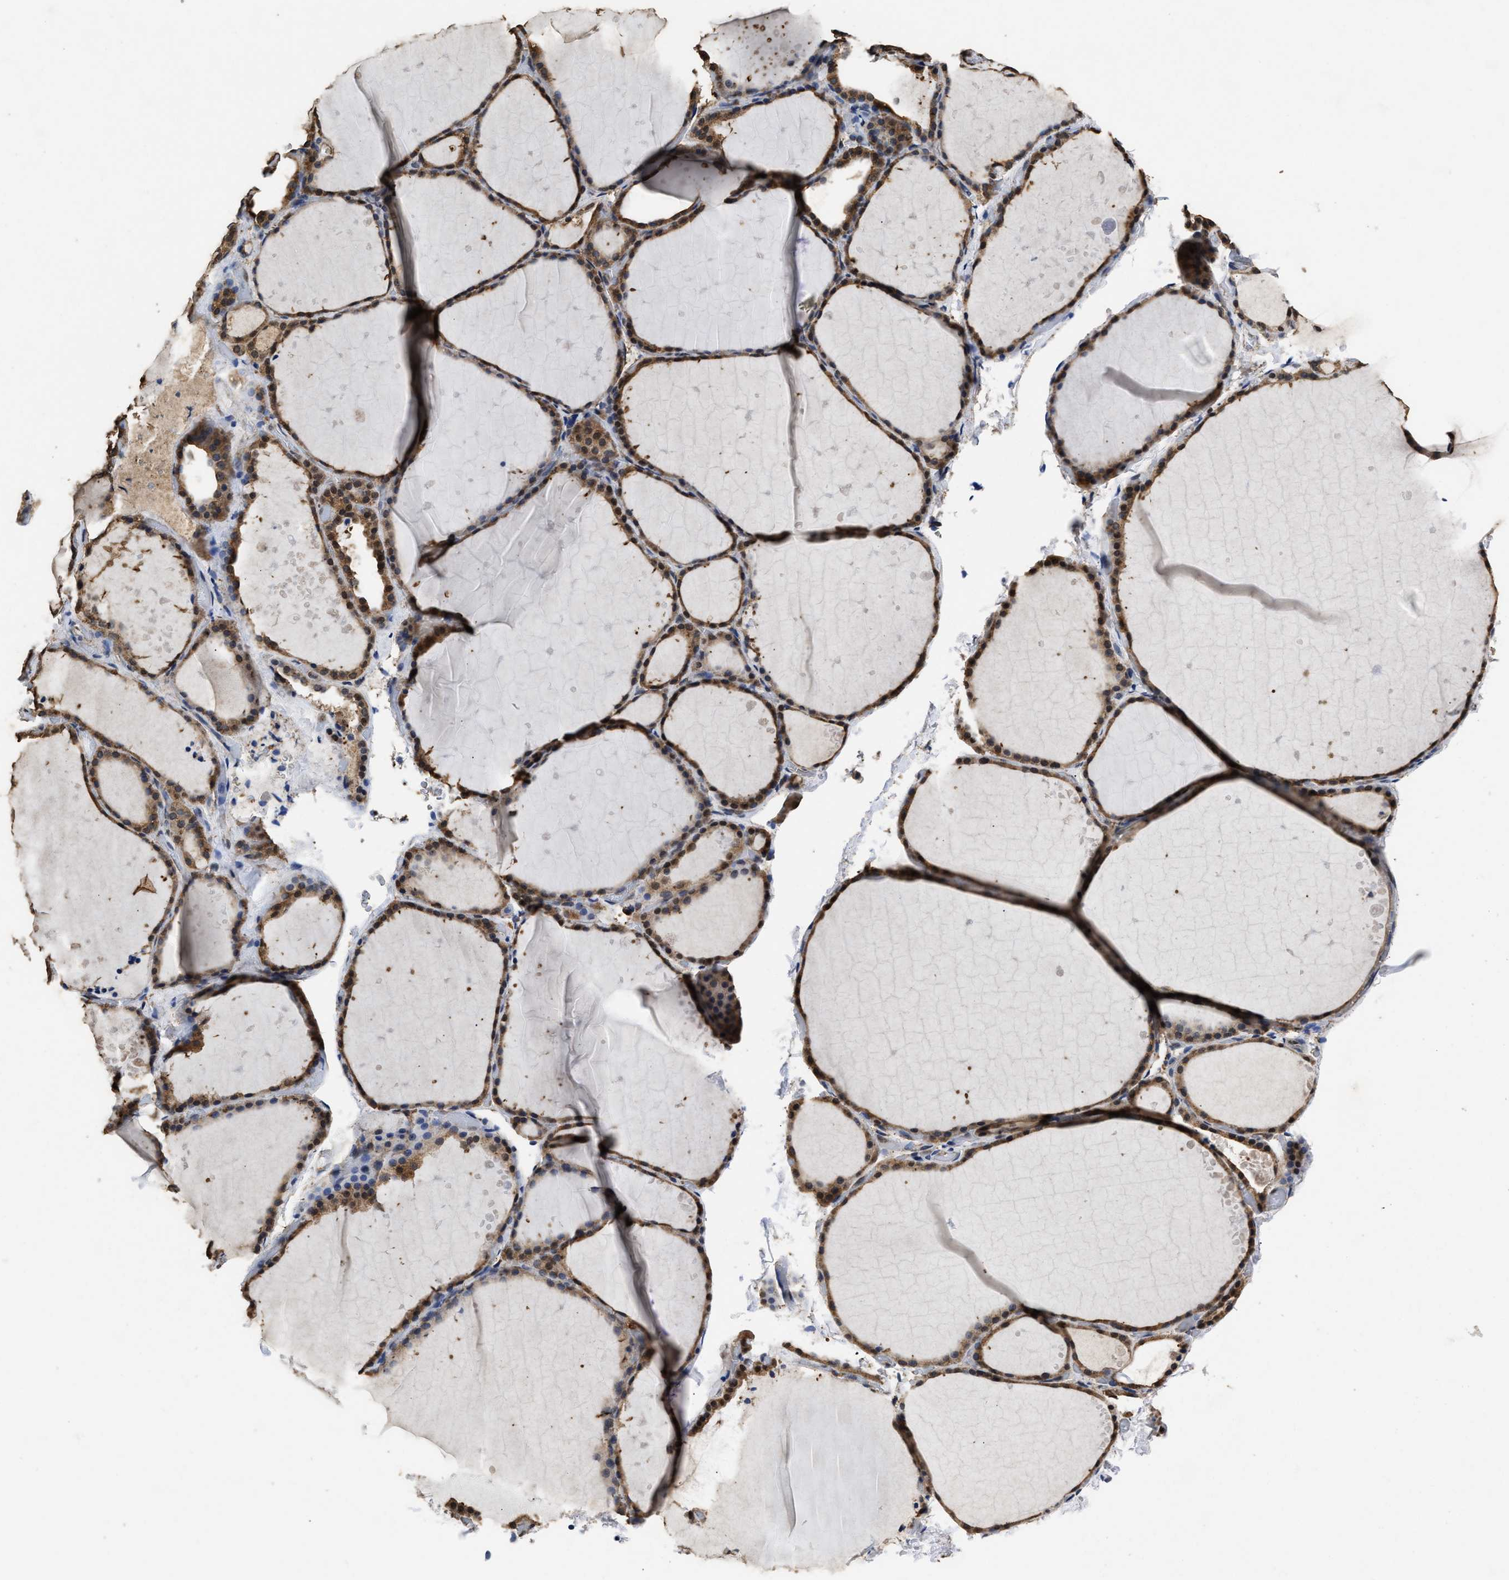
{"staining": {"intensity": "moderate", "quantity": ">75%", "location": "cytoplasmic/membranous,nuclear"}, "tissue": "thyroid gland", "cell_type": "Glandular cells", "image_type": "normal", "snomed": [{"axis": "morphology", "description": "Normal tissue, NOS"}, {"axis": "topography", "description": "Thyroid gland"}], "caption": "Immunohistochemistry (IHC) staining of normal thyroid gland, which exhibits medium levels of moderate cytoplasmic/membranous,nuclear expression in about >75% of glandular cells indicating moderate cytoplasmic/membranous,nuclear protein positivity. The staining was performed using DAB (3,3'-diaminobenzidine) (brown) for protein detection and nuclei were counterstained in hematoxylin (blue).", "gene": "YWHAE", "patient": {"sex": "female", "age": 44}}